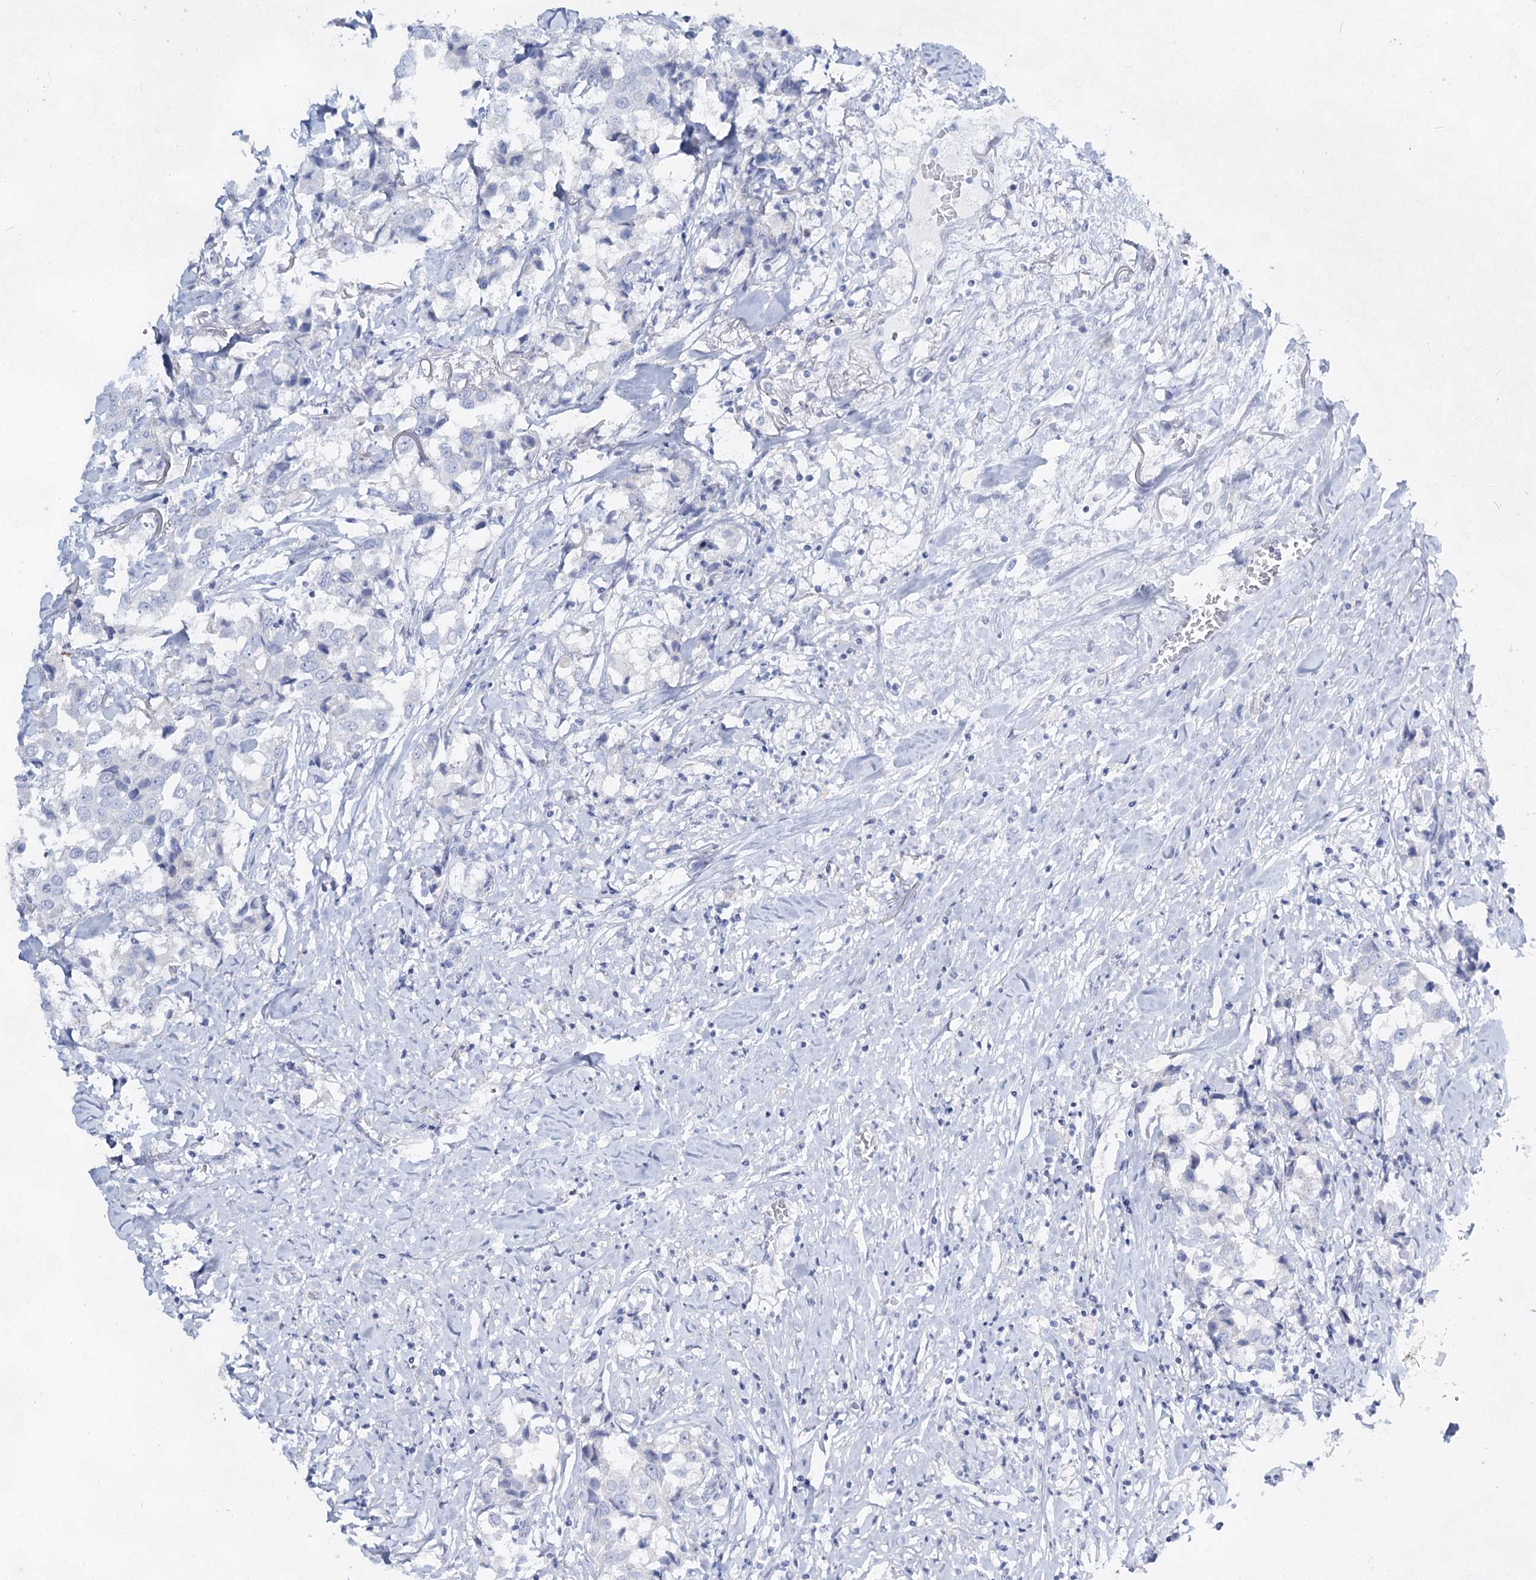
{"staining": {"intensity": "negative", "quantity": "none", "location": "none"}, "tissue": "breast cancer", "cell_type": "Tumor cells", "image_type": "cancer", "snomed": [{"axis": "morphology", "description": "Duct carcinoma"}, {"axis": "topography", "description": "Breast"}], "caption": "Breast cancer was stained to show a protein in brown. There is no significant staining in tumor cells.", "gene": "SLC17A2", "patient": {"sex": "female", "age": 80}}